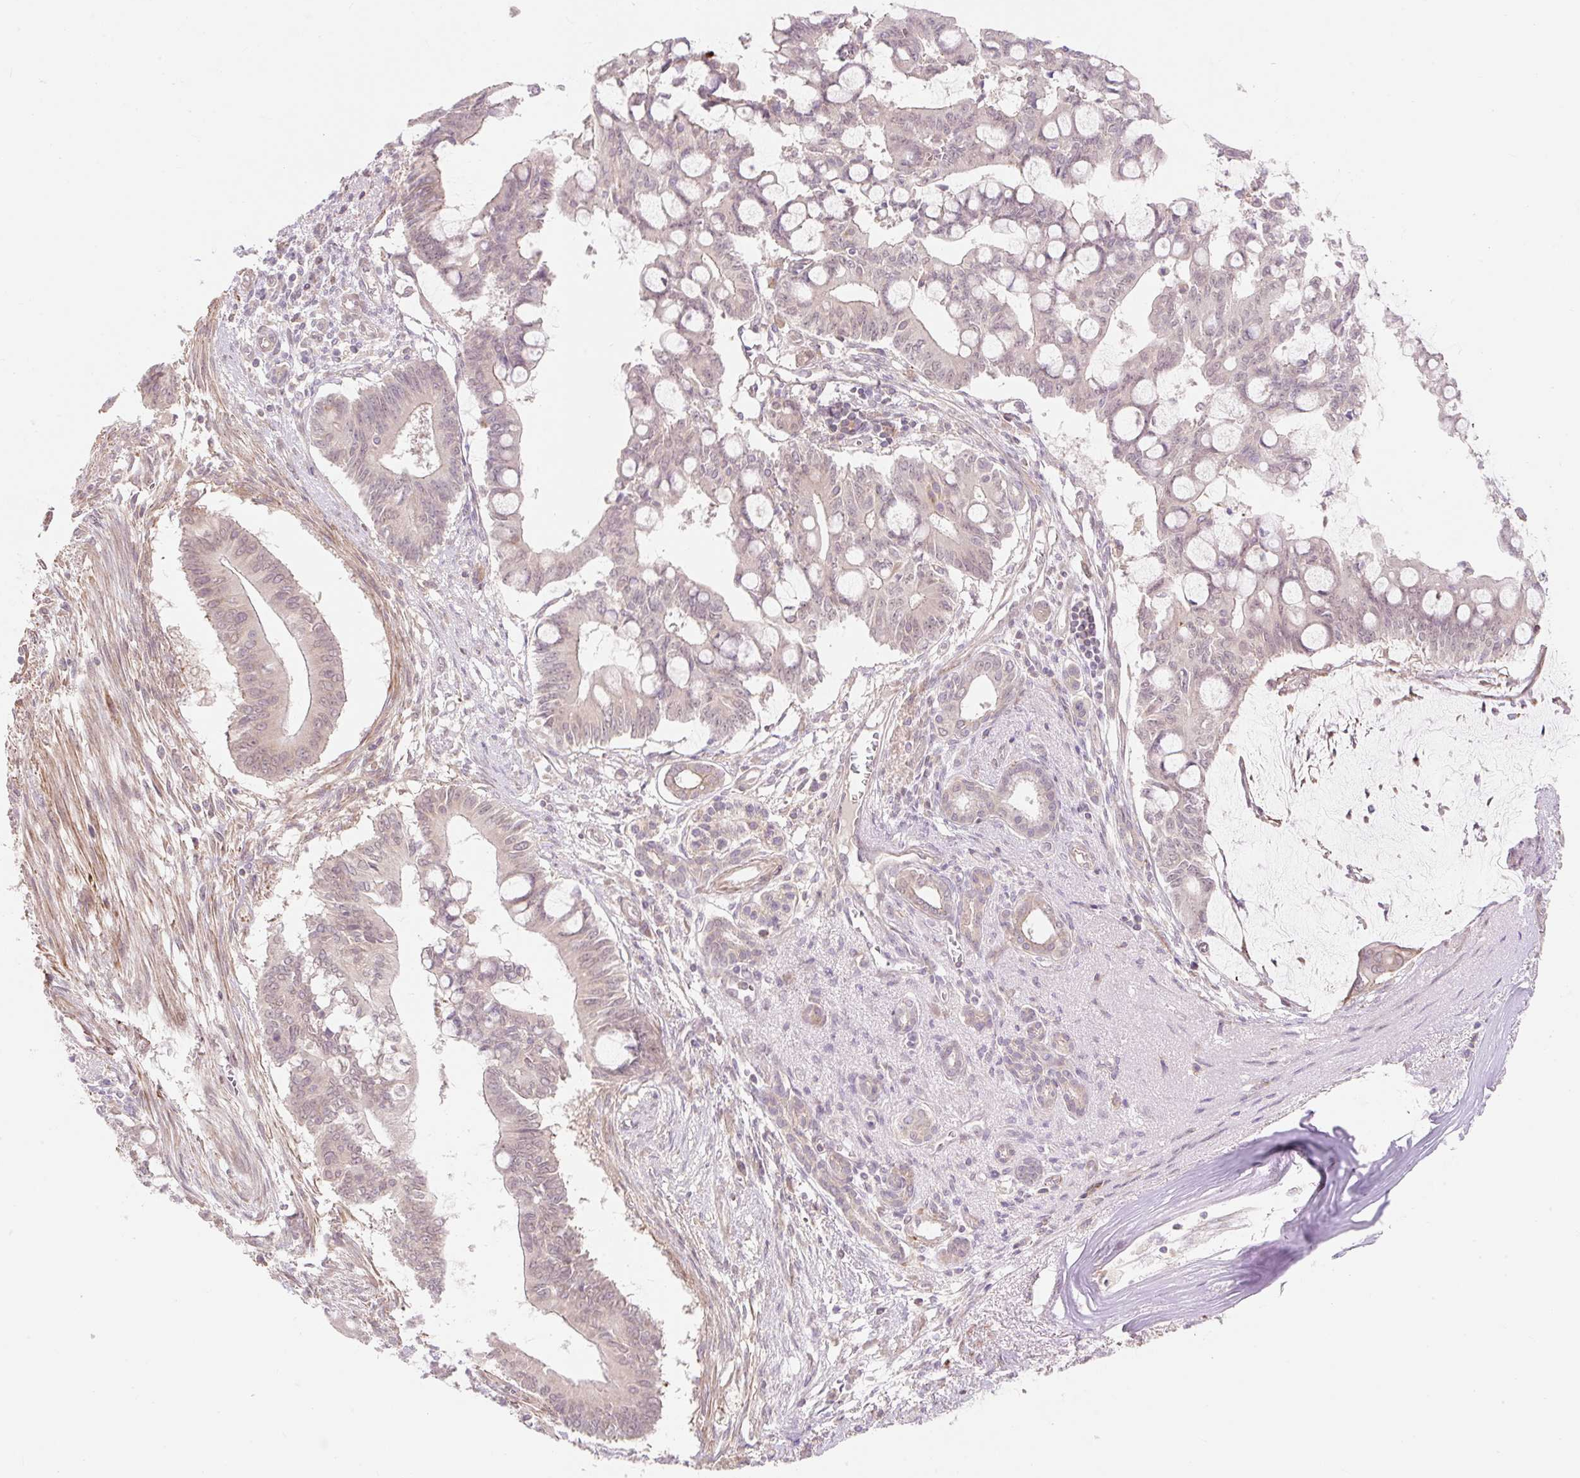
{"staining": {"intensity": "negative", "quantity": "none", "location": "none"}, "tissue": "pancreatic cancer", "cell_type": "Tumor cells", "image_type": "cancer", "snomed": [{"axis": "morphology", "description": "Adenocarcinoma, NOS"}, {"axis": "topography", "description": "Pancreas"}], "caption": "Image shows no significant protein positivity in tumor cells of pancreatic cancer (adenocarcinoma). (Immunohistochemistry, brightfield microscopy, high magnification).", "gene": "EMC10", "patient": {"sex": "male", "age": 68}}